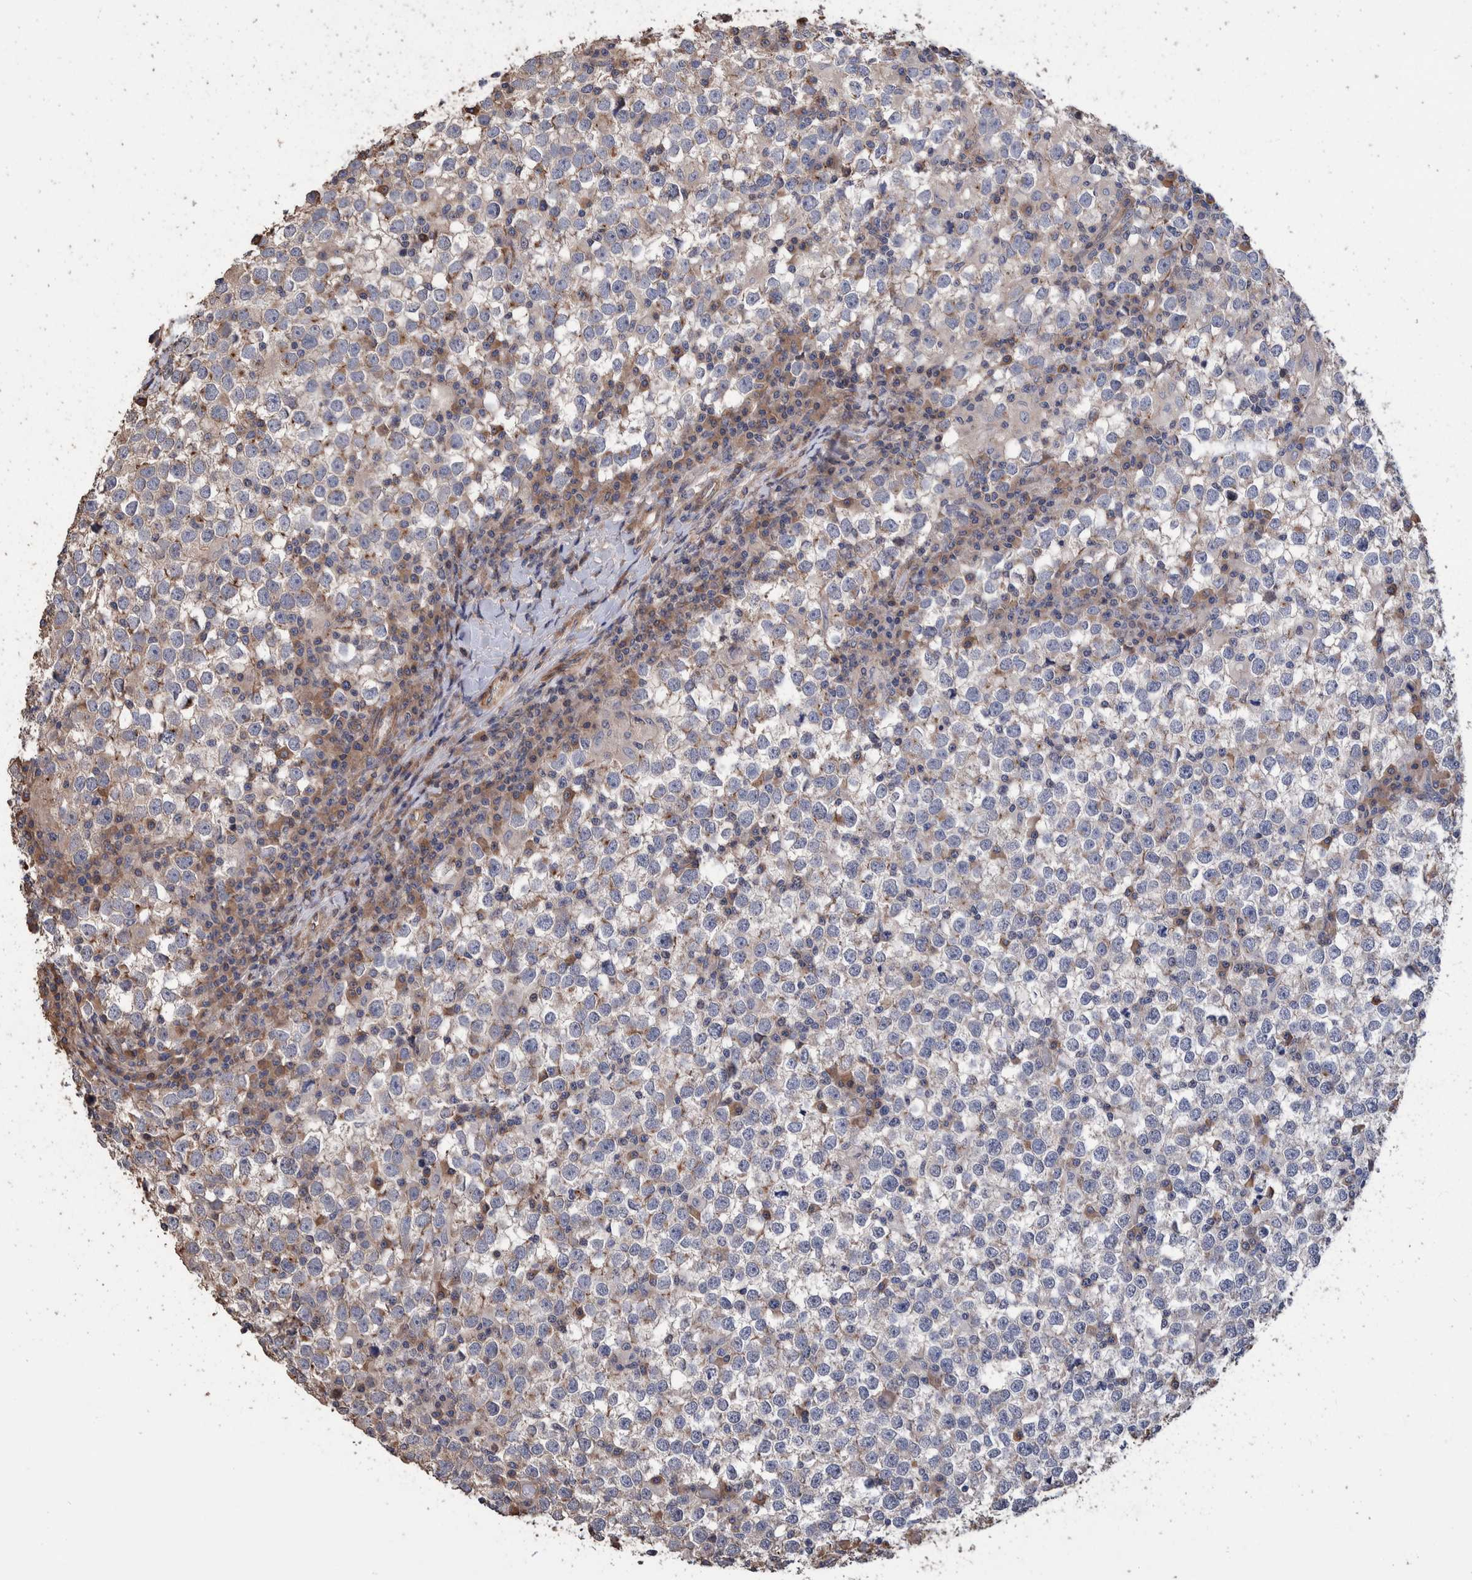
{"staining": {"intensity": "negative", "quantity": "none", "location": "none"}, "tissue": "testis cancer", "cell_type": "Tumor cells", "image_type": "cancer", "snomed": [{"axis": "morphology", "description": "Seminoma, NOS"}, {"axis": "topography", "description": "Testis"}], "caption": "Immunohistochemistry image of testis seminoma stained for a protein (brown), which shows no staining in tumor cells.", "gene": "SLC45A4", "patient": {"sex": "male", "age": 65}}